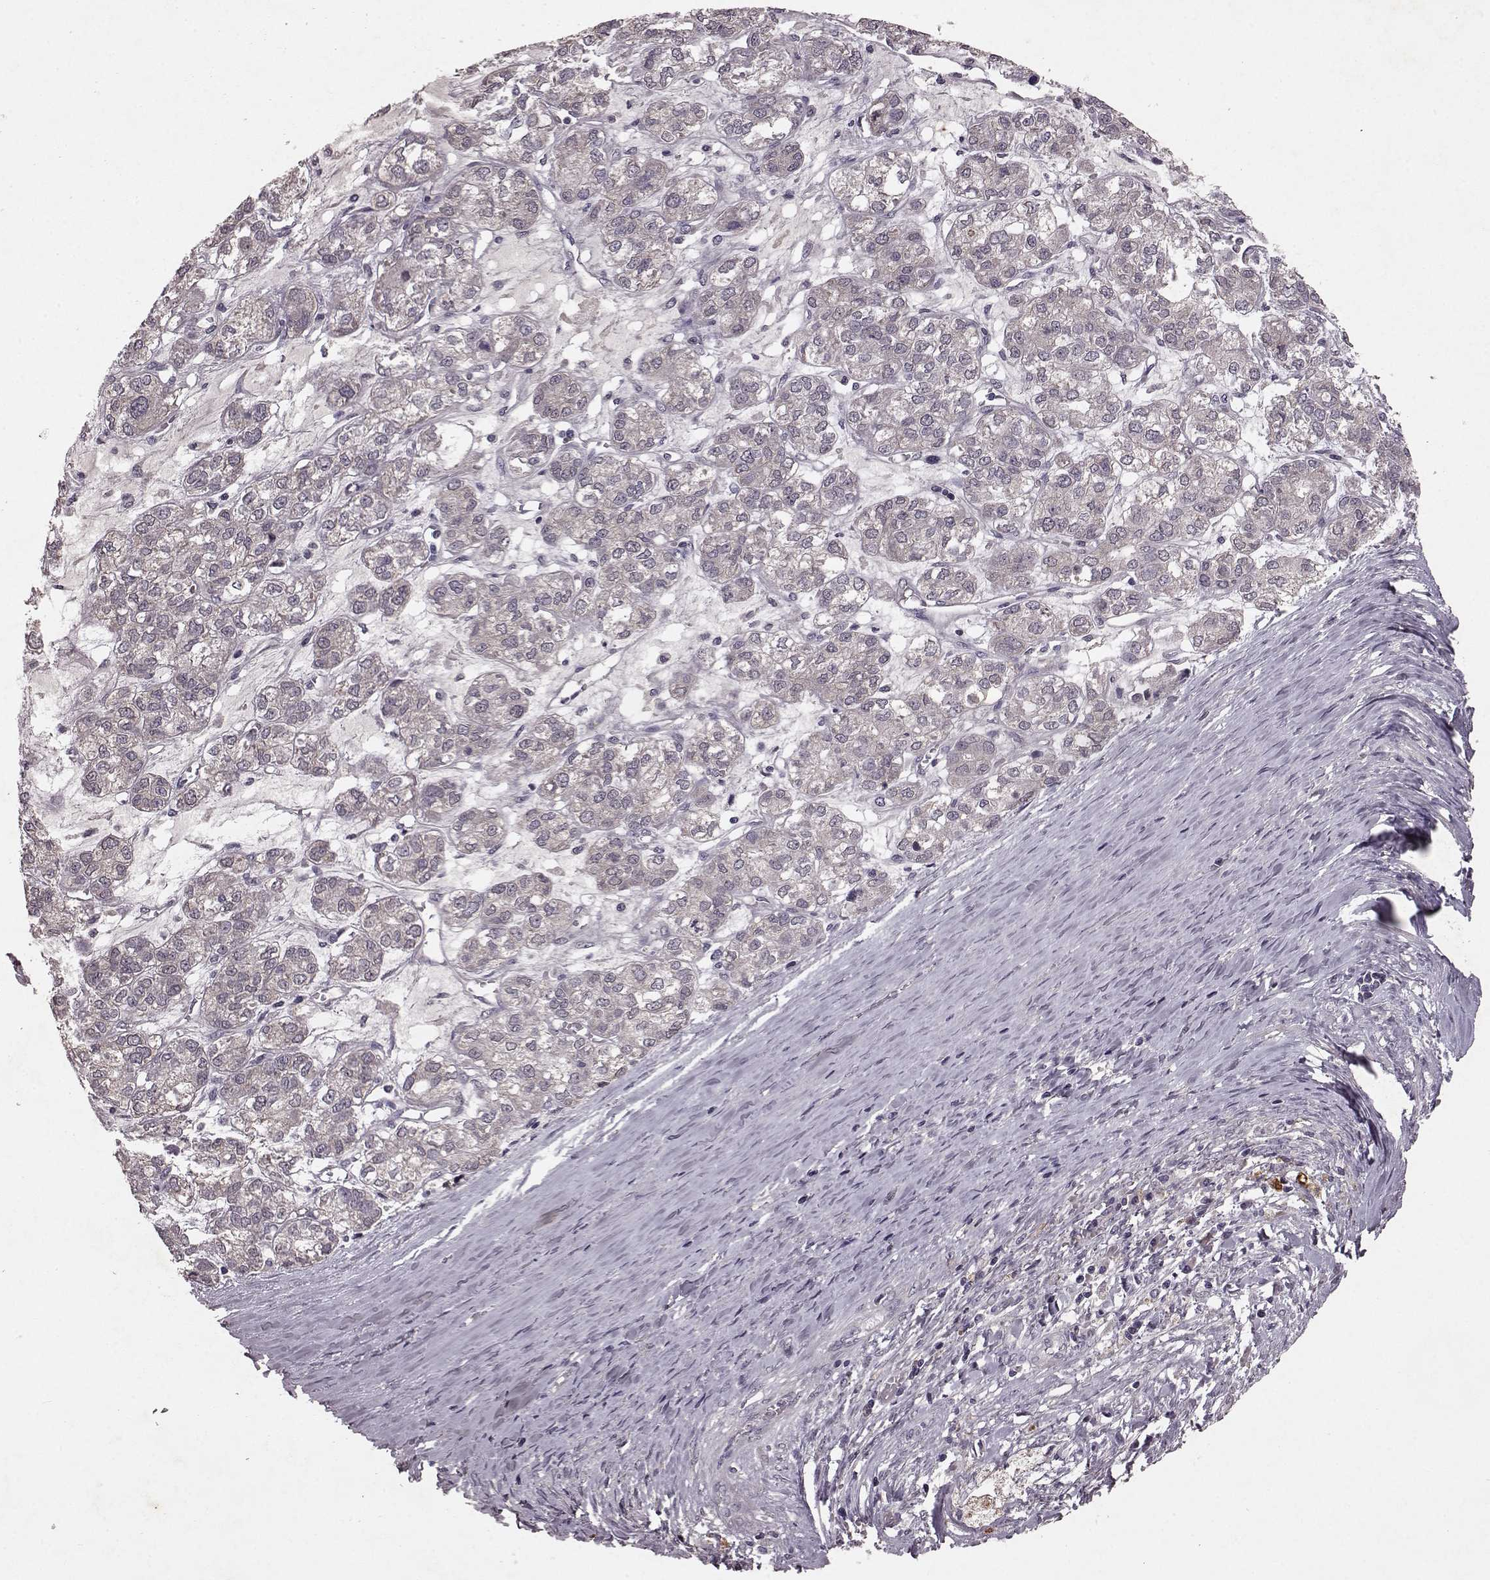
{"staining": {"intensity": "negative", "quantity": "none", "location": "none"}, "tissue": "ovarian cancer", "cell_type": "Tumor cells", "image_type": "cancer", "snomed": [{"axis": "morphology", "description": "Carcinoma, endometroid"}, {"axis": "topography", "description": "Ovary"}], "caption": "DAB (3,3'-diaminobenzidine) immunohistochemical staining of human endometroid carcinoma (ovarian) demonstrates no significant expression in tumor cells.", "gene": "FRRS1L", "patient": {"sex": "female", "age": 64}}